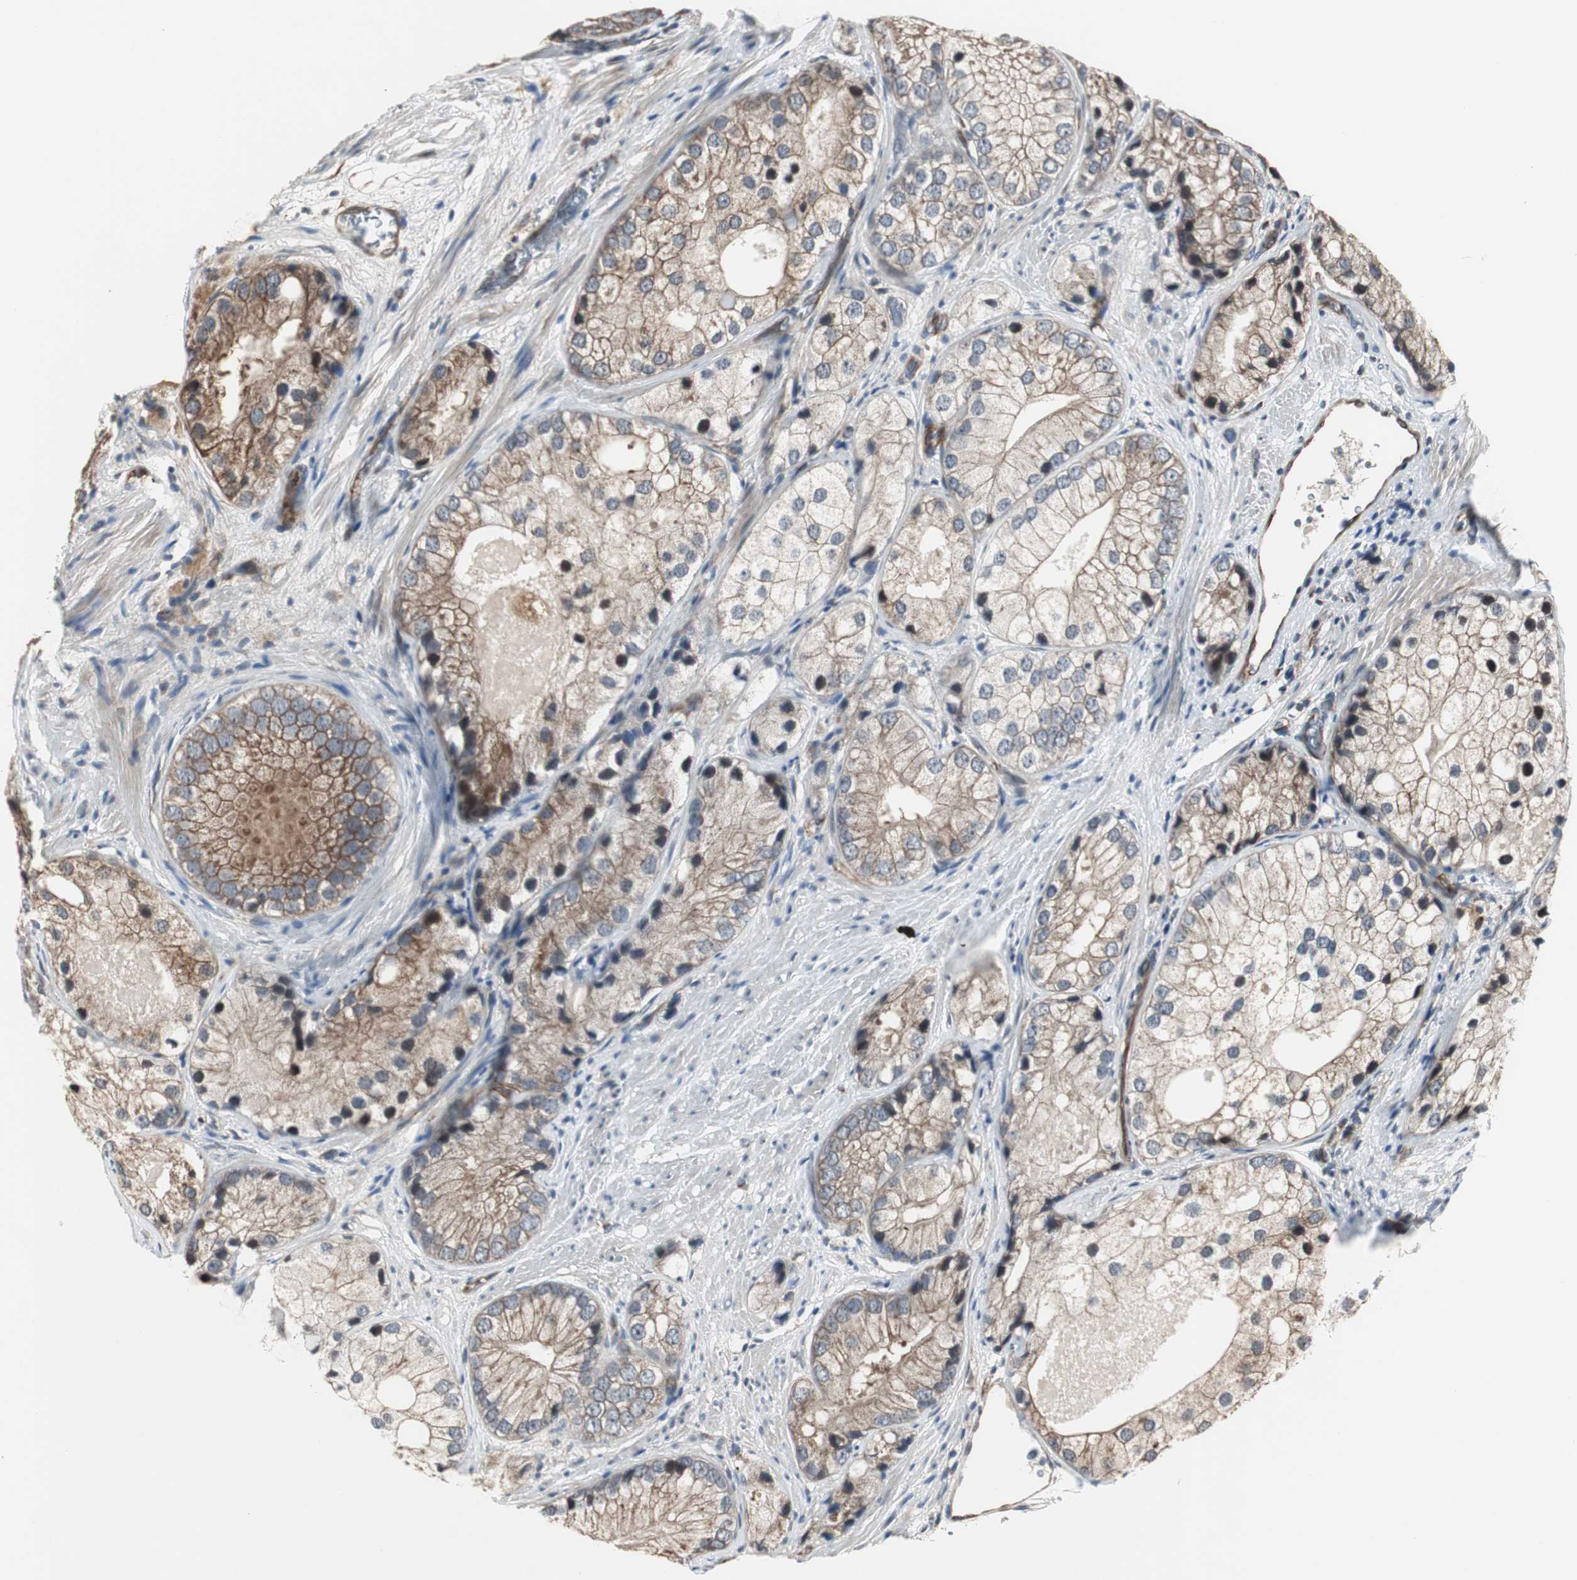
{"staining": {"intensity": "weak", "quantity": ">75%", "location": "cytoplasmic/membranous"}, "tissue": "prostate cancer", "cell_type": "Tumor cells", "image_type": "cancer", "snomed": [{"axis": "morphology", "description": "Adenocarcinoma, Low grade"}, {"axis": "topography", "description": "Prostate"}], "caption": "An image of prostate cancer stained for a protein displays weak cytoplasmic/membranous brown staining in tumor cells.", "gene": "CHP1", "patient": {"sex": "male", "age": 69}}